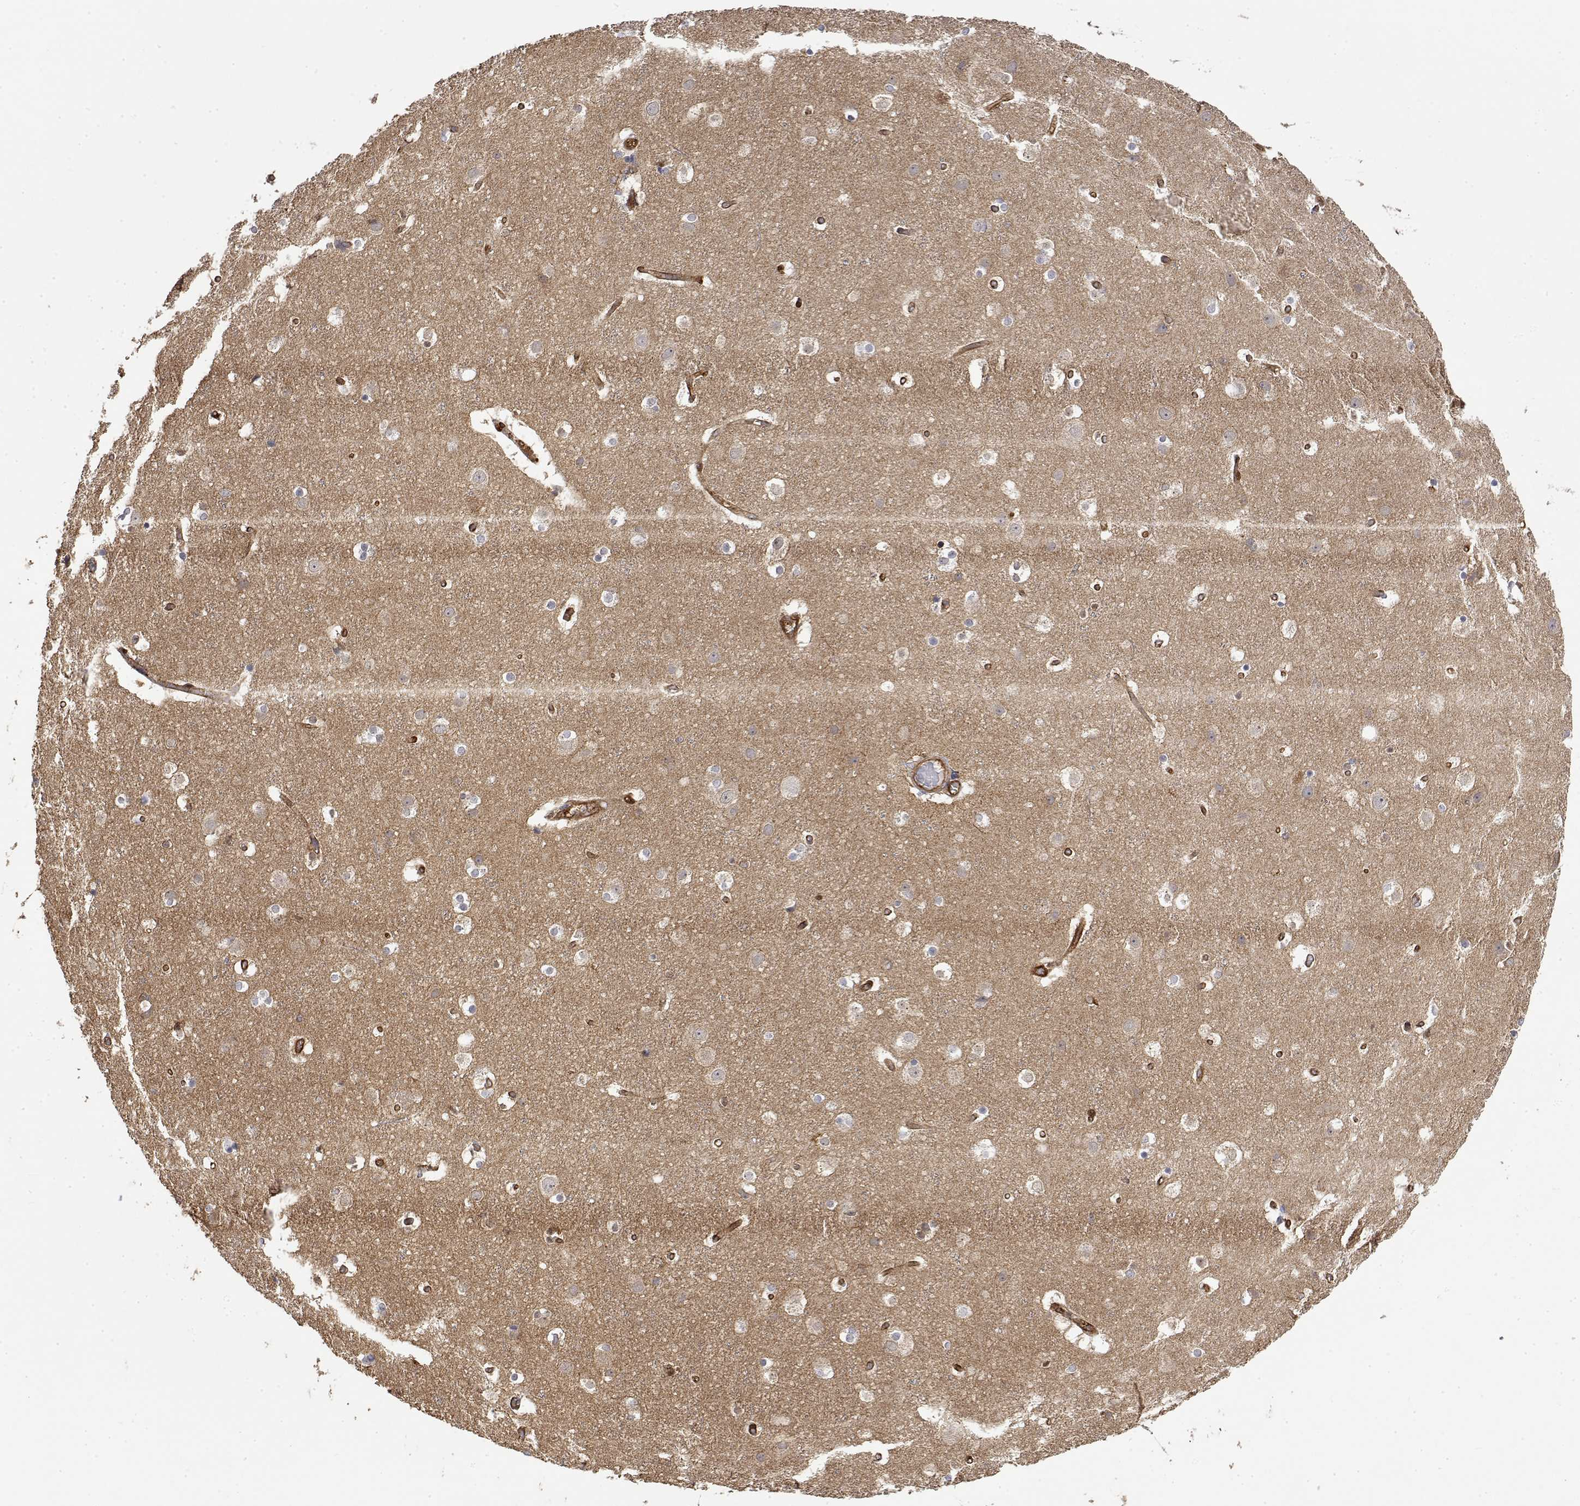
{"staining": {"intensity": "moderate", "quantity": ">75%", "location": "cytoplasmic/membranous"}, "tissue": "cerebral cortex", "cell_type": "Endothelial cells", "image_type": "normal", "snomed": [{"axis": "morphology", "description": "Normal tissue, NOS"}, {"axis": "topography", "description": "Cerebral cortex"}], "caption": "Immunohistochemical staining of benign cerebral cortex displays medium levels of moderate cytoplasmic/membranous staining in approximately >75% of endothelial cells. The staining was performed using DAB, with brown indicating positive protein expression. Nuclei are stained blue with hematoxylin.", "gene": "PACSIN2", "patient": {"sex": "female", "age": 52}}